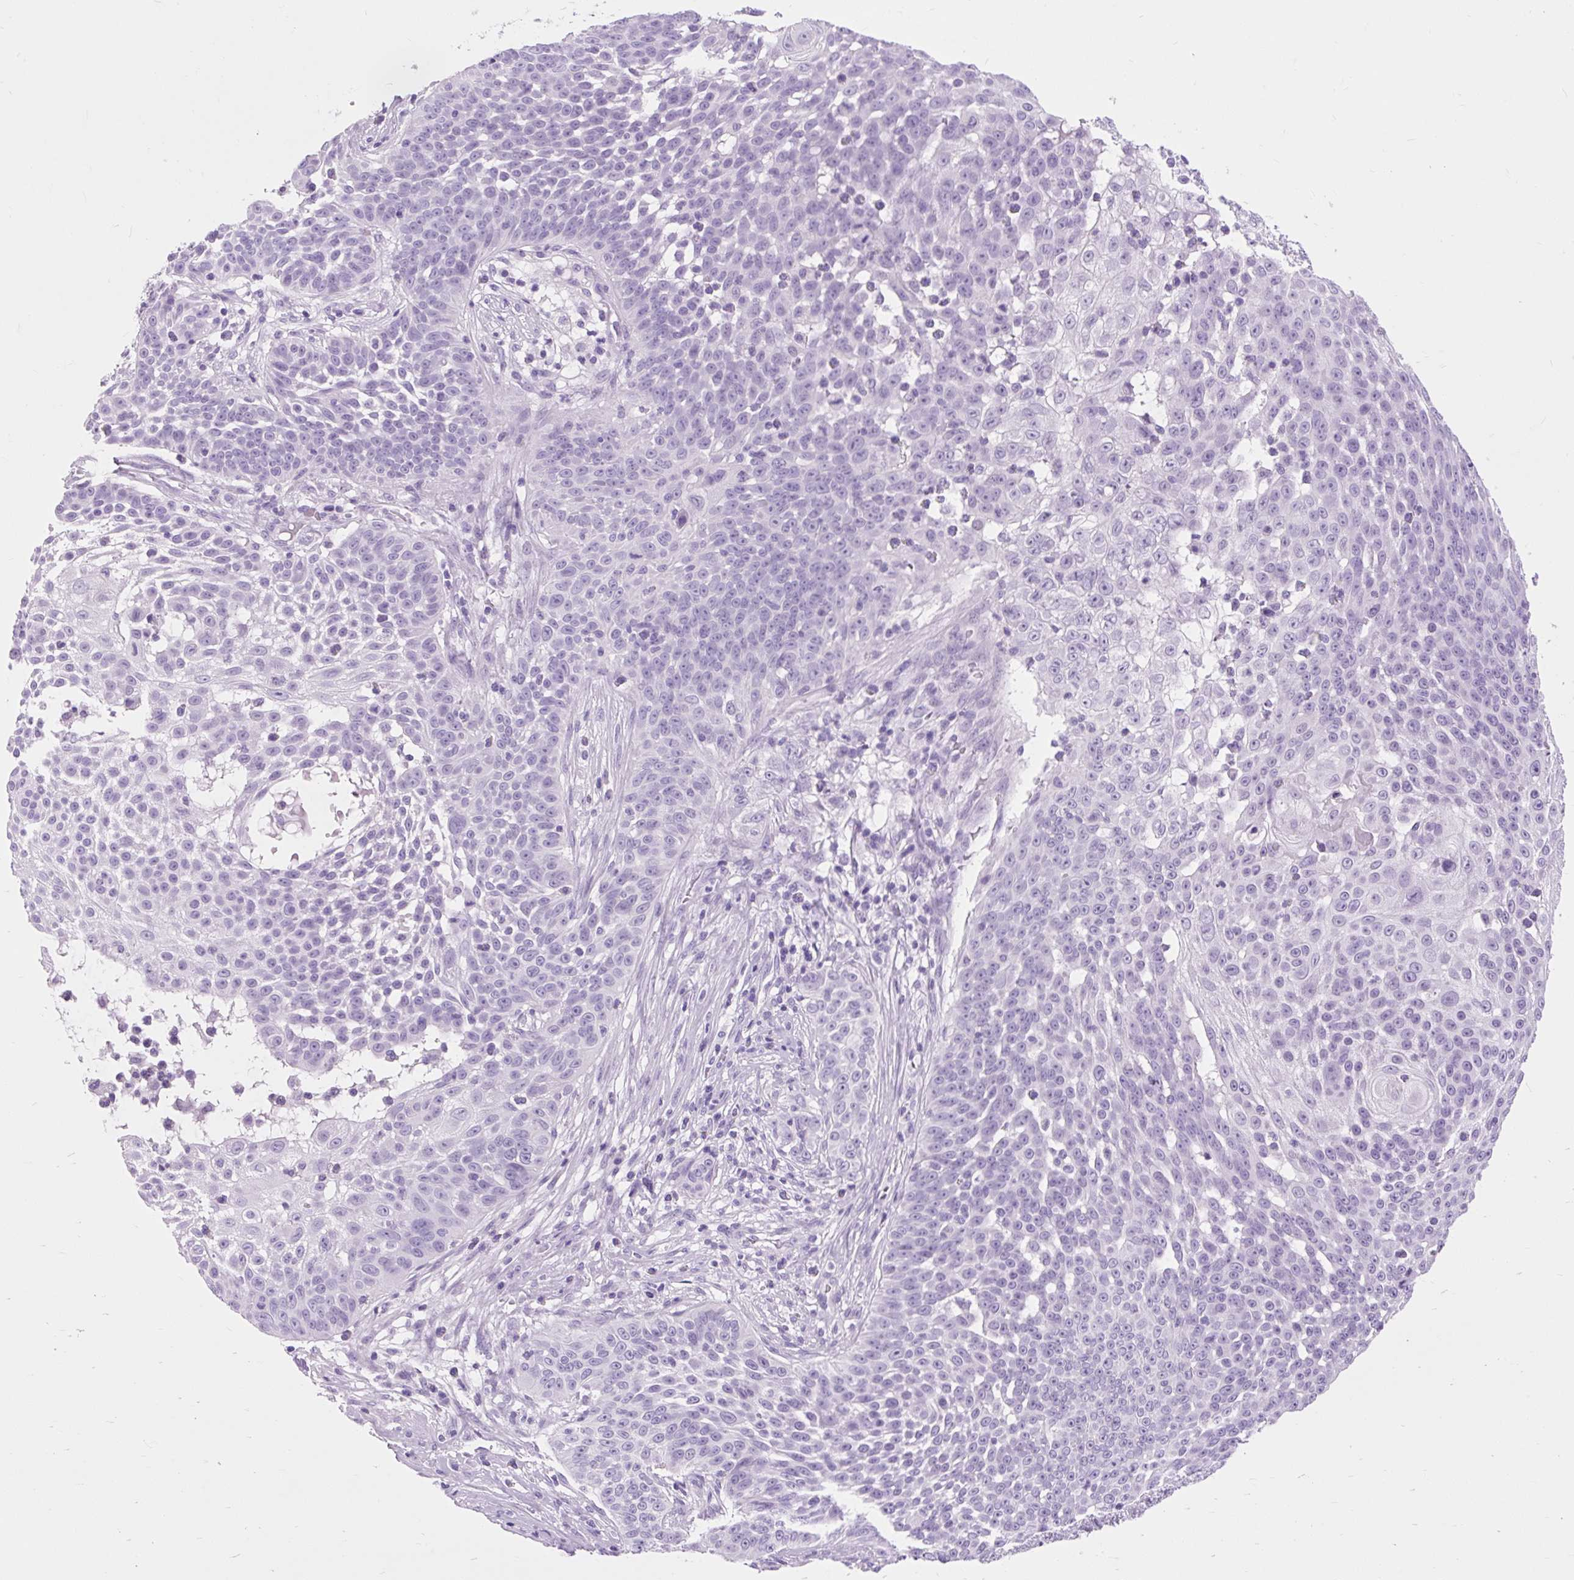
{"staining": {"intensity": "negative", "quantity": "none", "location": "none"}, "tissue": "skin cancer", "cell_type": "Tumor cells", "image_type": "cancer", "snomed": [{"axis": "morphology", "description": "Squamous cell carcinoma, NOS"}, {"axis": "topography", "description": "Skin"}], "caption": "Immunohistochemistry of skin cancer exhibits no staining in tumor cells. (DAB immunohistochemistry (IHC) with hematoxylin counter stain).", "gene": "DPP6", "patient": {"sex": "male", "age": 24}}